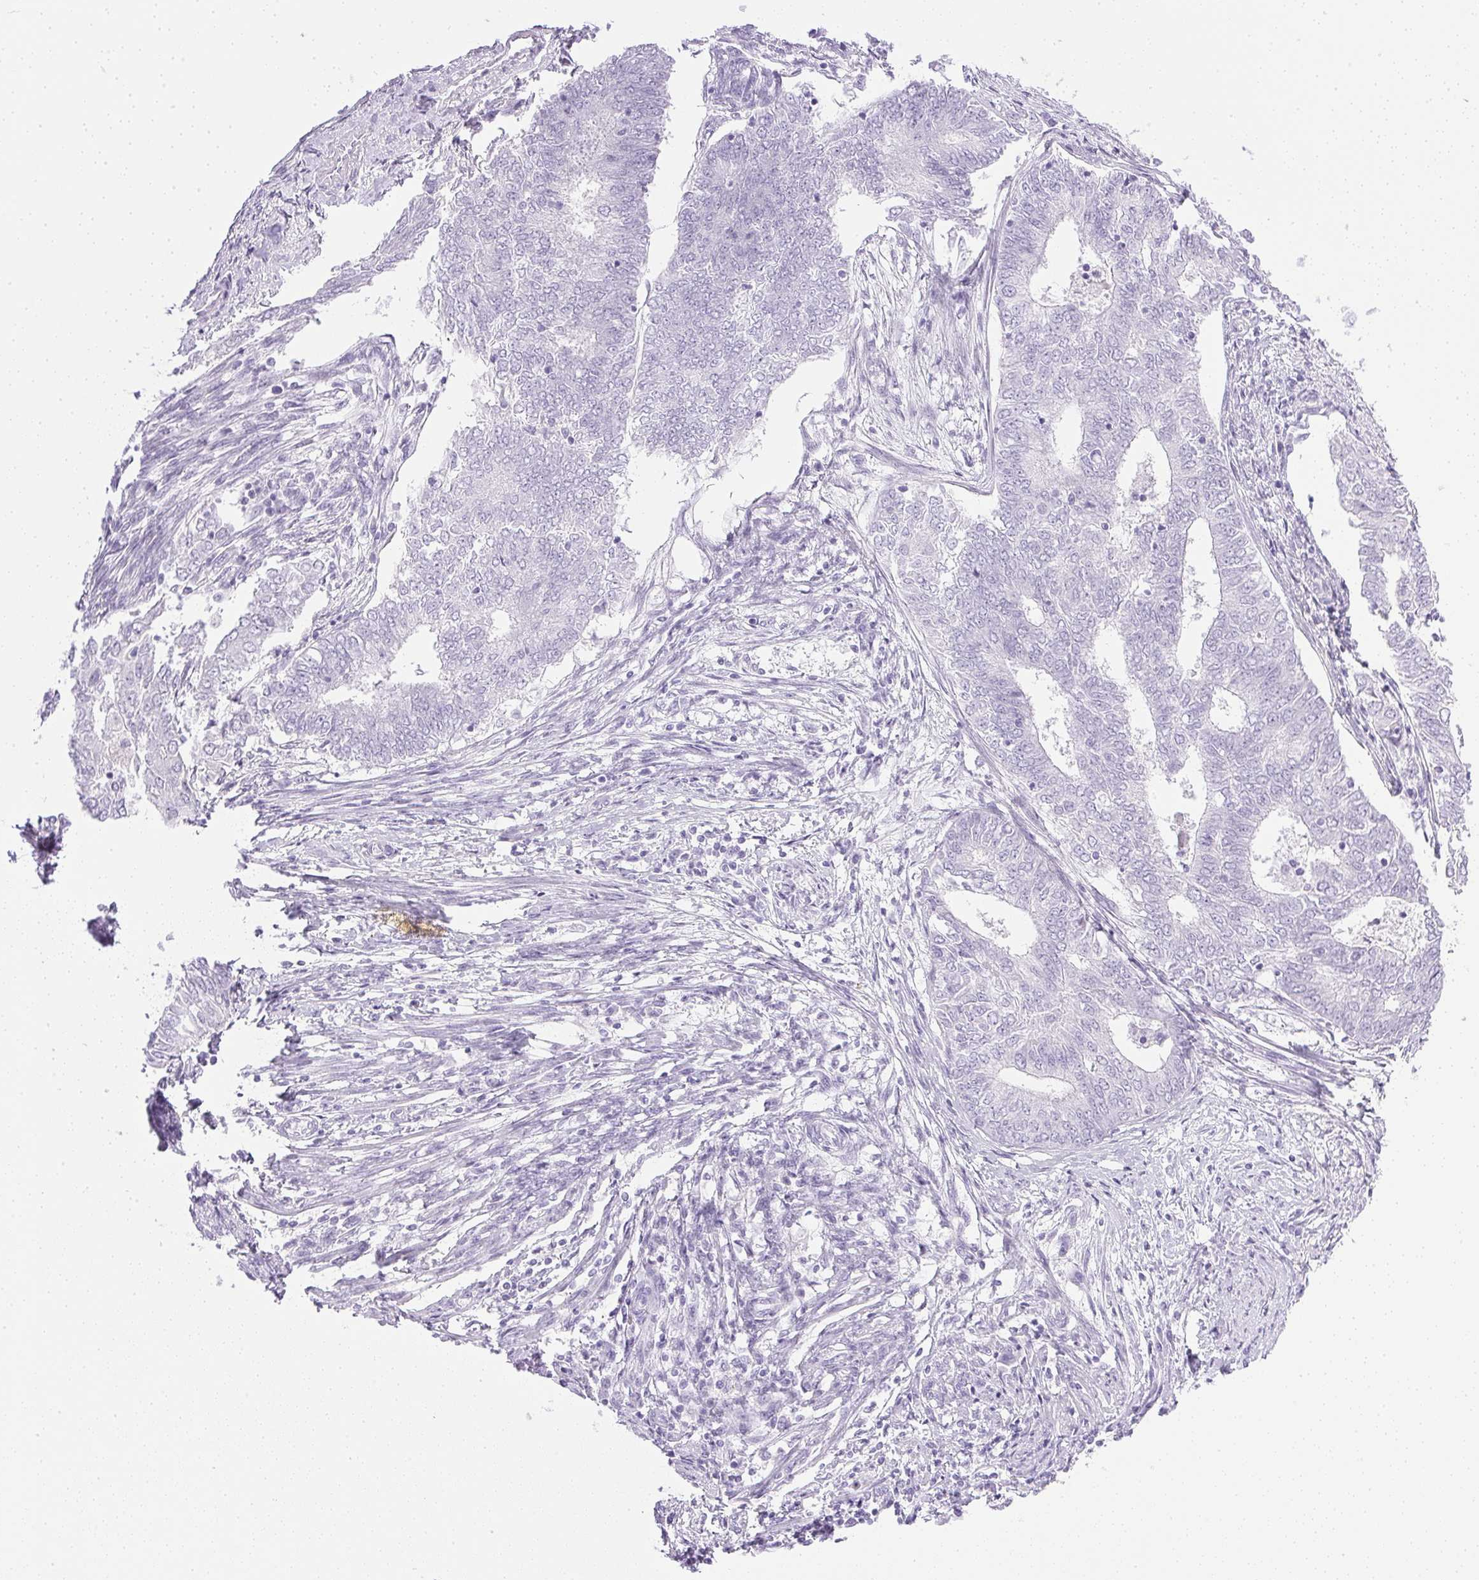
{"staining": {"intensity": "negative", "quantity": "none", "location": "none"}, "tissue": "endometrial cancer", "cell_type": "Tumor cells", "image_type": "cancer", "snomed": [{"axis": "morphology", "description": "Adenocarcinoma, NOS"}, {"axis": "topography", "description": "Endometrium"}], "caption": "Endometrial cancer was stained to show a protein in brown. There is no significant positivity in tumor cells.", "gene": "CPB1", "patient": {"sex": "female", "age": 62}}